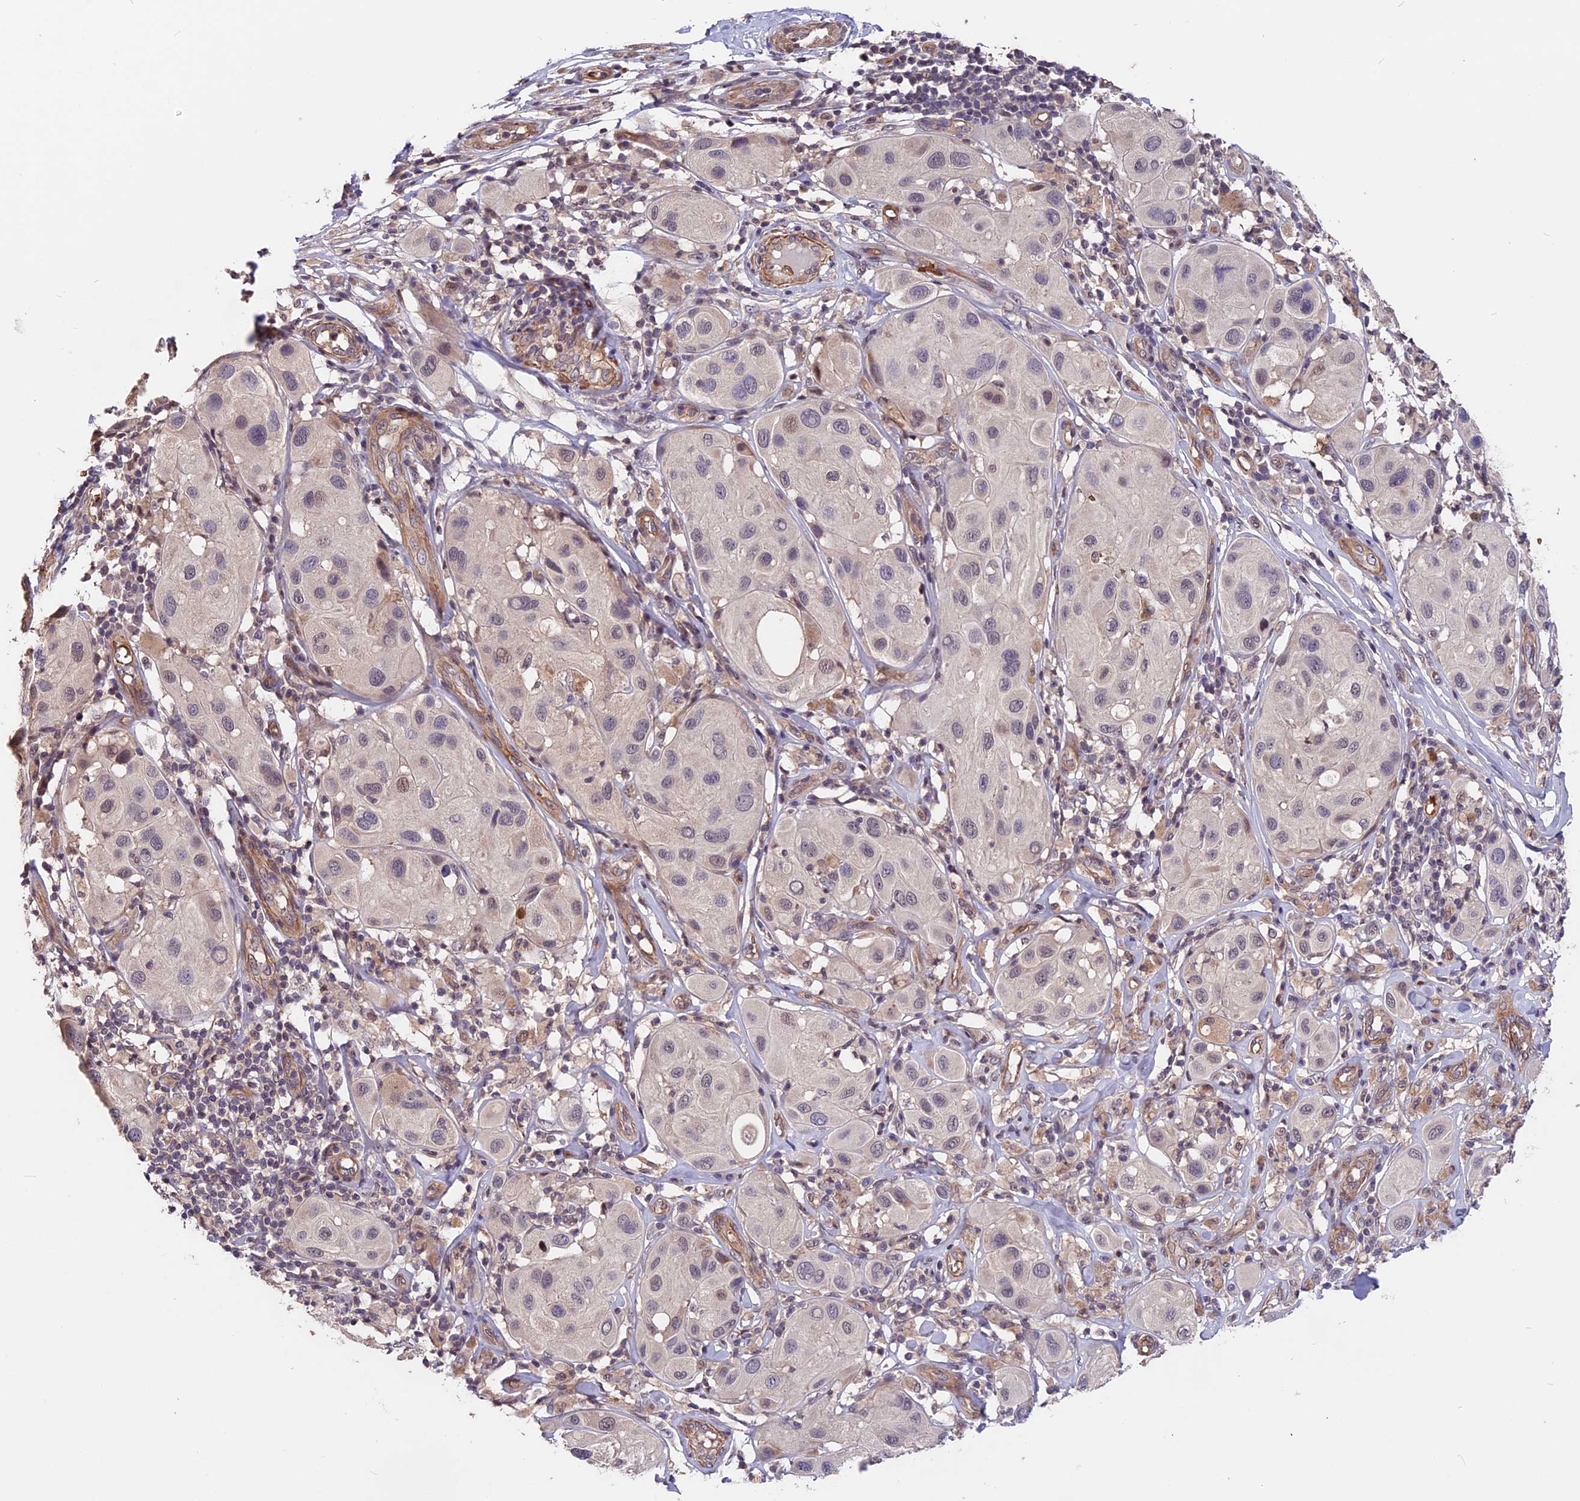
{"staining": {"intensity": "negative", "quantity": "none", "location": "none"}, "tissue": "melanoma", "cell_type": "Tumor cells", "image_type": "cancer", "snomed": [{"axis": "morphology", "description": "Malignant melanoma, Metastatic site"}, {"axis": "topography", "description": "Skin"}], "caption": "IHC of malignant melanoma (metastatic site) displays no expression in tumor cells.", "gene": "ZC3H10", "patient": {"sex": "male", "age": 41}}